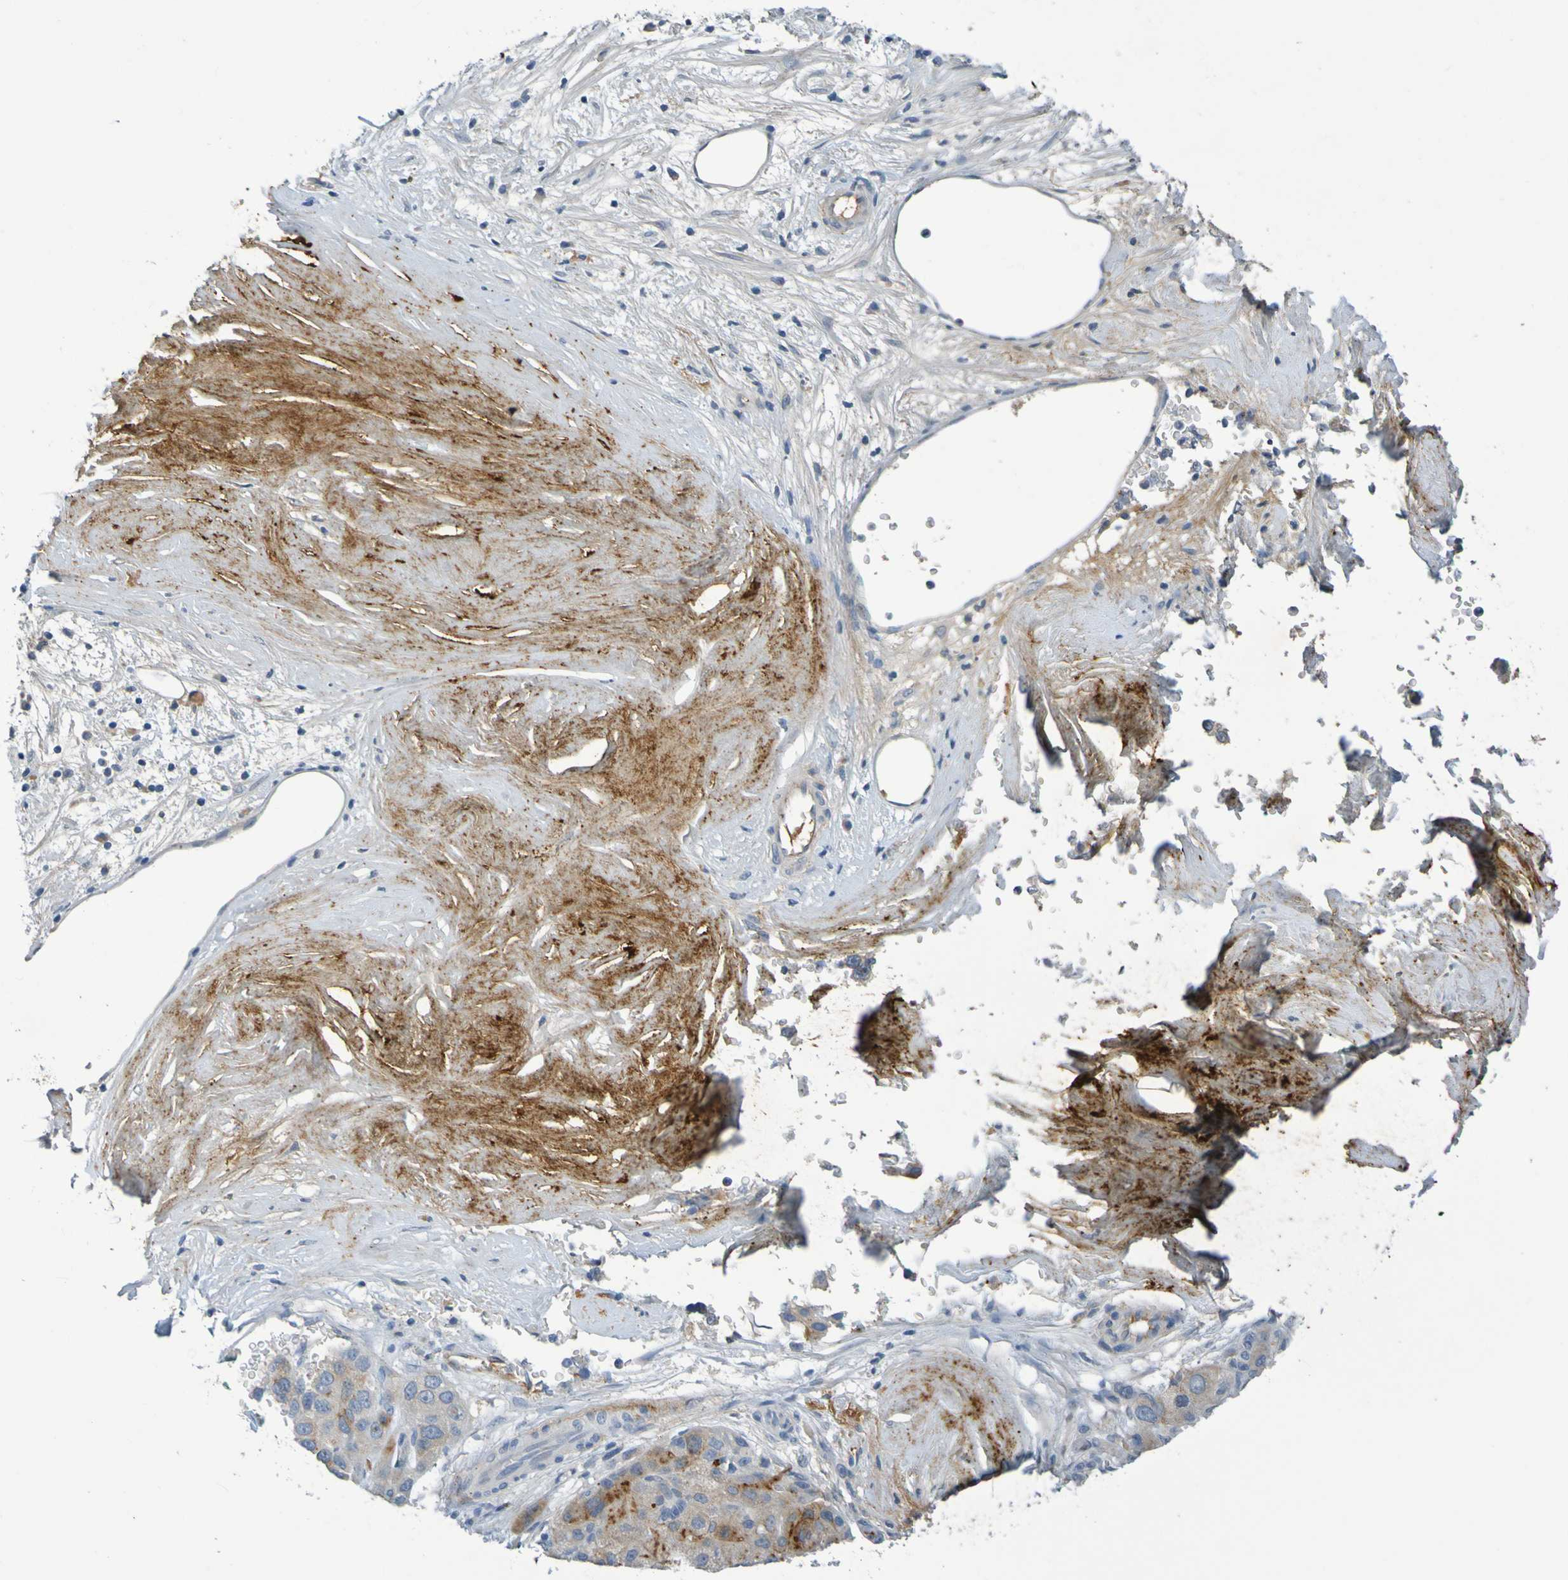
{"staining": {"intensity": "moderate", "quantity": "<25%", "location": "cytoplasmic/membranous"}, "tissue": "liver cancer", "cell_type": "Tumor cells", "image_type": "cancer", "snomed": [{"axis": "morphology", "description": "Carcinoma, Hepatocellular, NOS"}, {"axis": "topography", "description": "Liver"}], "caption": "Brown immunohistochemical staining in human hepatocellular carcinoma (liver) demonstrates moderate cytoplasmic/membranous positivity in approximately <25% of tumor cells.", "gene": "IL10", "patient": {"sex": "male", "age": 80}}